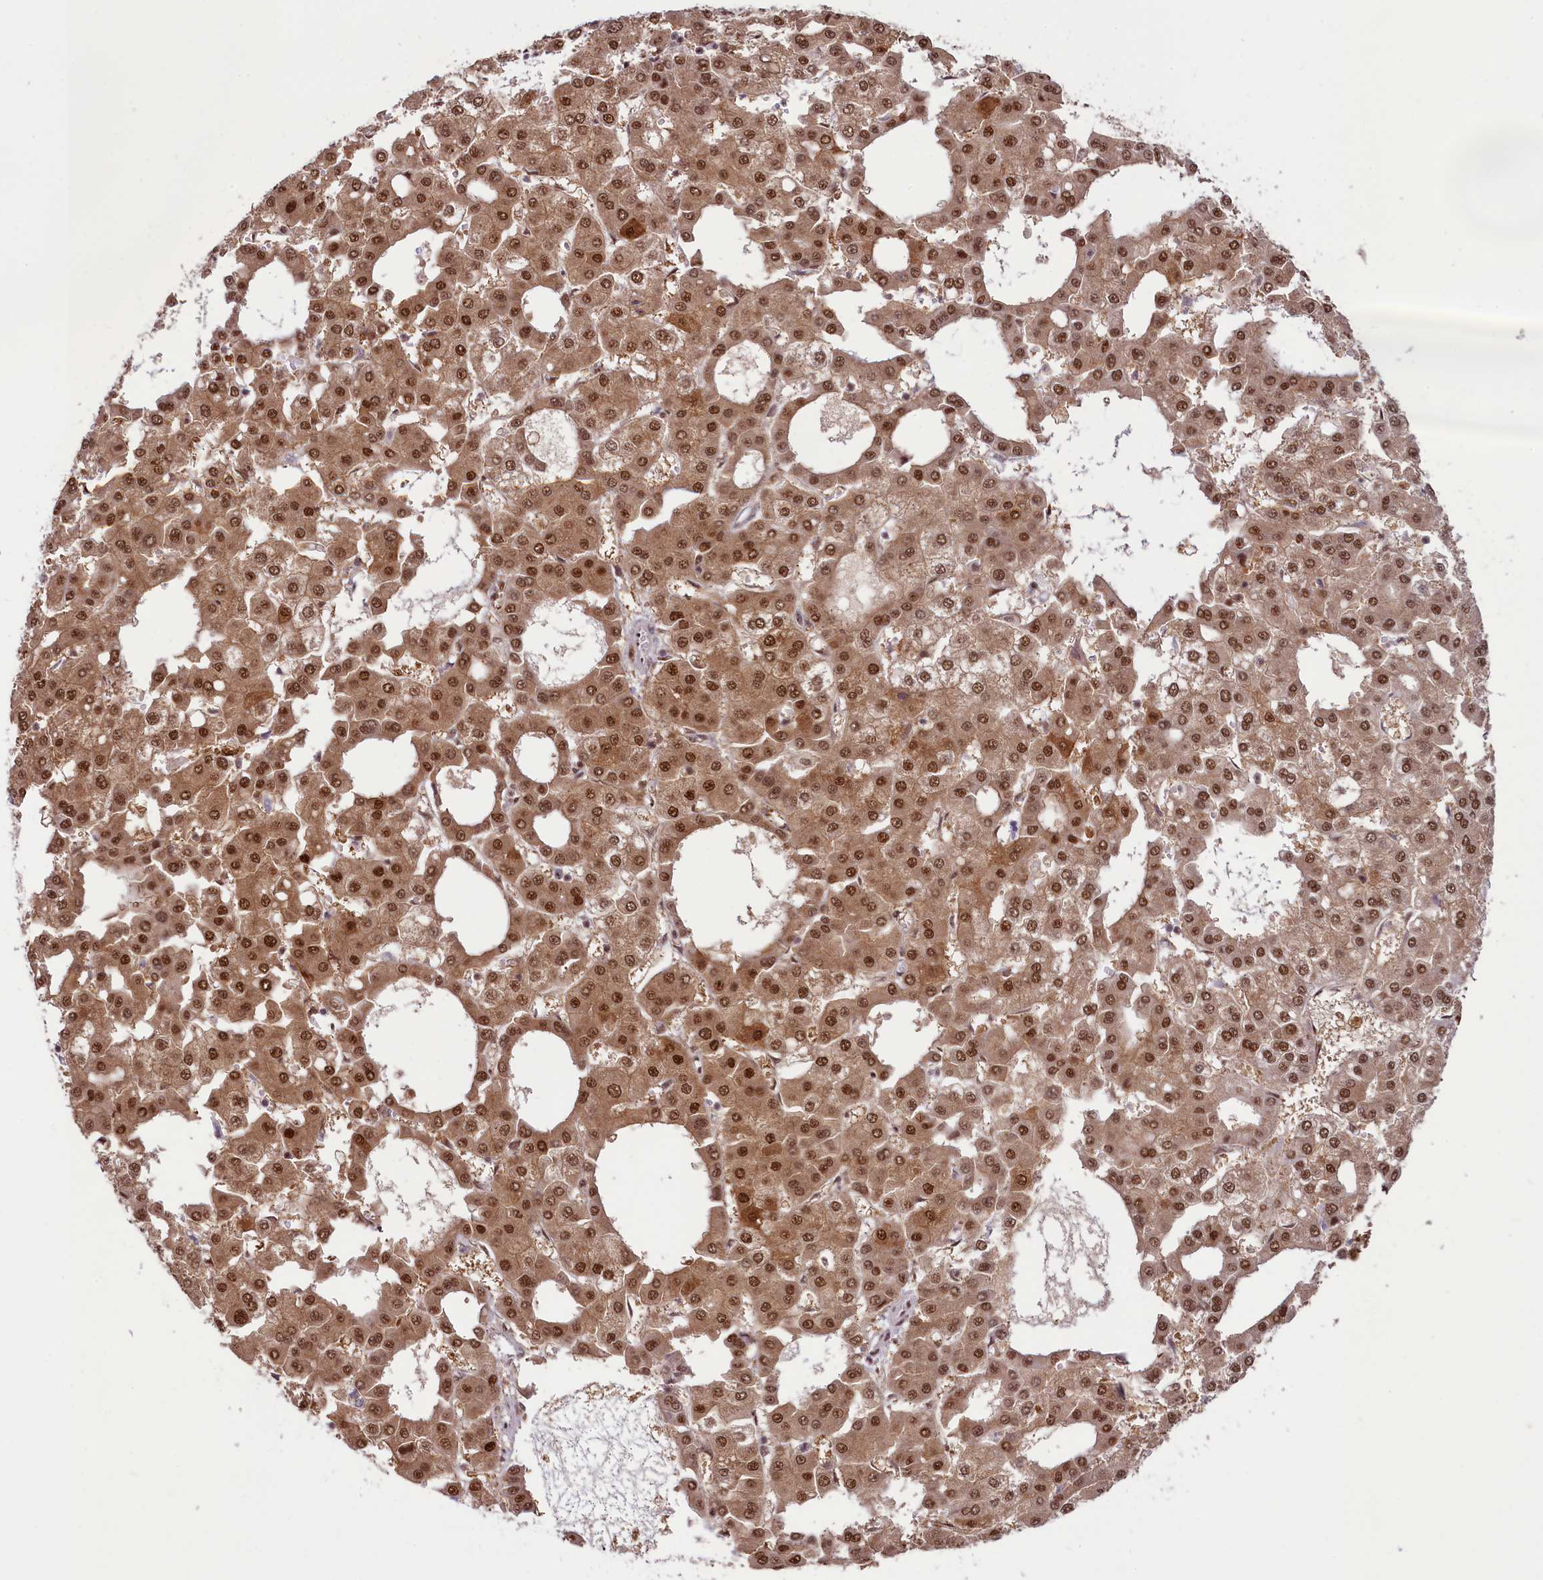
{"staining": {"intensity": "strong", "quantity": ">75%", "location": "cytoplasmic/membranous,nuclear"}, "tissue": "liver cancer", "cell_type": "Tumor cells", "image_type": "cancer", "snomed": [{"axis": "morphology", "description": "Carcinoma, Hepatocellular, NOS"}, {"axis": "topography", "description": "Liver"}], "caption": "Human liver hepatocellular carcinoma stained with a brown dye shows strong cytoplasmic/membranous and nuclear positive expression in approximately >75% of tumor cells.", "gene": "ANKS3", "patient": {"sex": "male", "age": 47}}